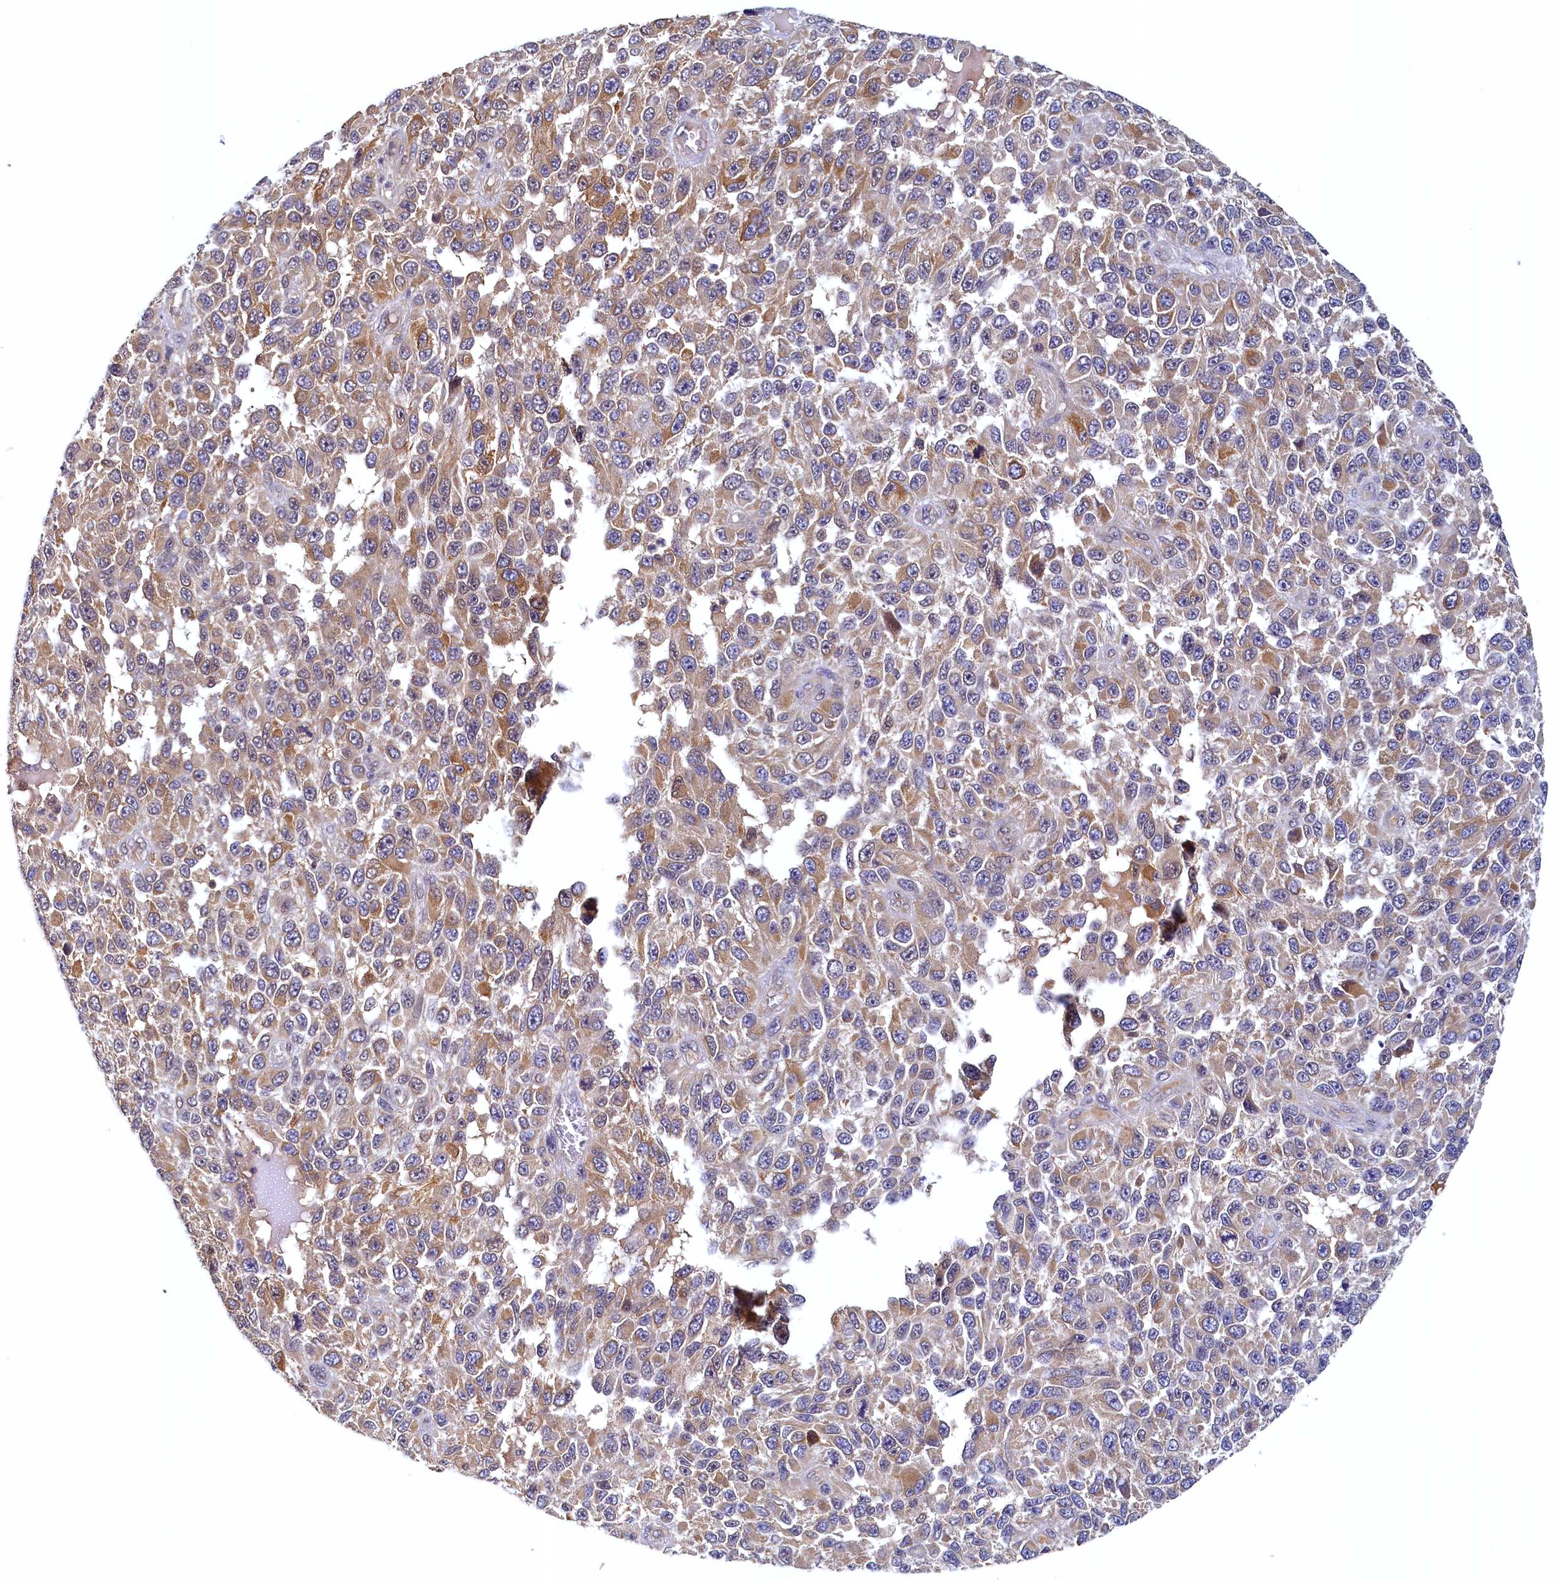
{"staining": {"intensity": "moderate", "quantity": "25%-75%", "location": "cytoplasmic/membranous"}, "tissue": "melanoma", "cell_type": "Tumor cells", "image_type": "cancer", "snomed": [{"axis": "morphology", "description": "Normal tissue, NOS"}, {"axis": "morphology", "description": "Malignant melanoma, NOS"}, {"axis": "topography", "description": "Skin"}], "caption": "A micrograph of melanoma stained for a protein displays moderate cytoplasmic/membranous brown staining in tumor cells.", "gene": "PAAF1", "patient": {"sex": "female", "age": 96}}